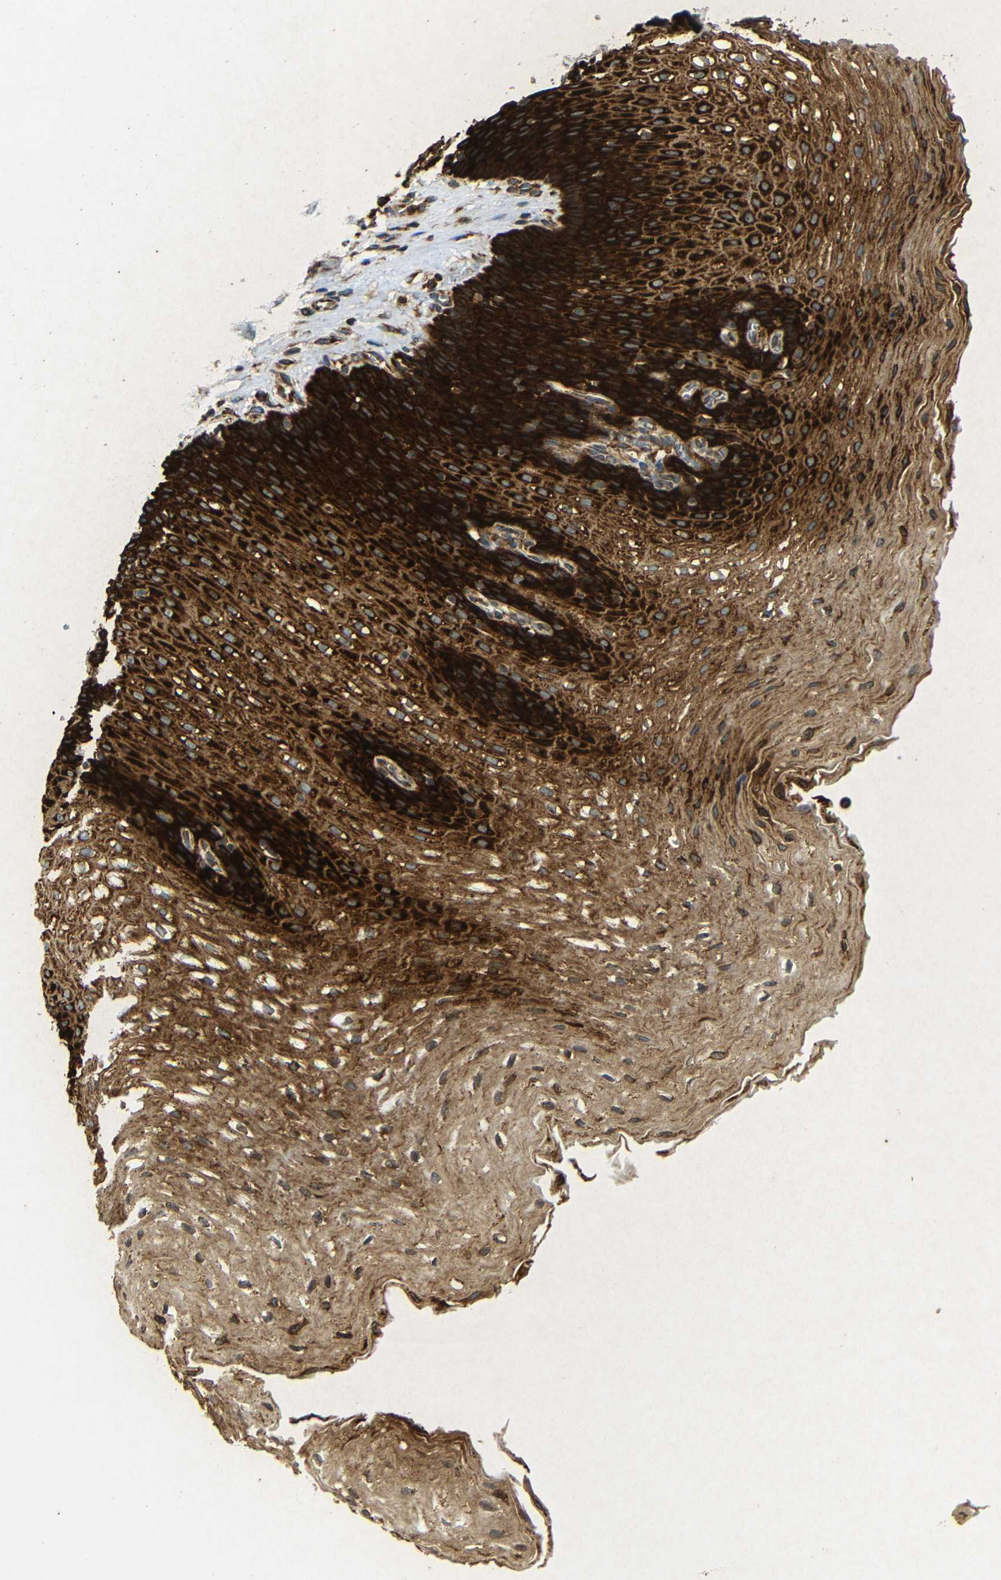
{"staining": {"intensity": "strong", "quantity": ">75%", "location": "cytoplasmic/membranous"}, "tissue": "esophagus", "cell_type": "Squamous epithelial cells", "image_type": "normal", "snomed": [{"axis": "morphology", "description": "Normal tissue, NOS"}, {"axis": "topography", "description": "Esophagus"}], "caption": "Brown immunohistochemical staining in benign esophagus shows strong cytoplasmic/membranous expression in about >75% of squamous epithelial cells.", "gene": "BTF3", "patient": {"sex": "male", "age": 48}}